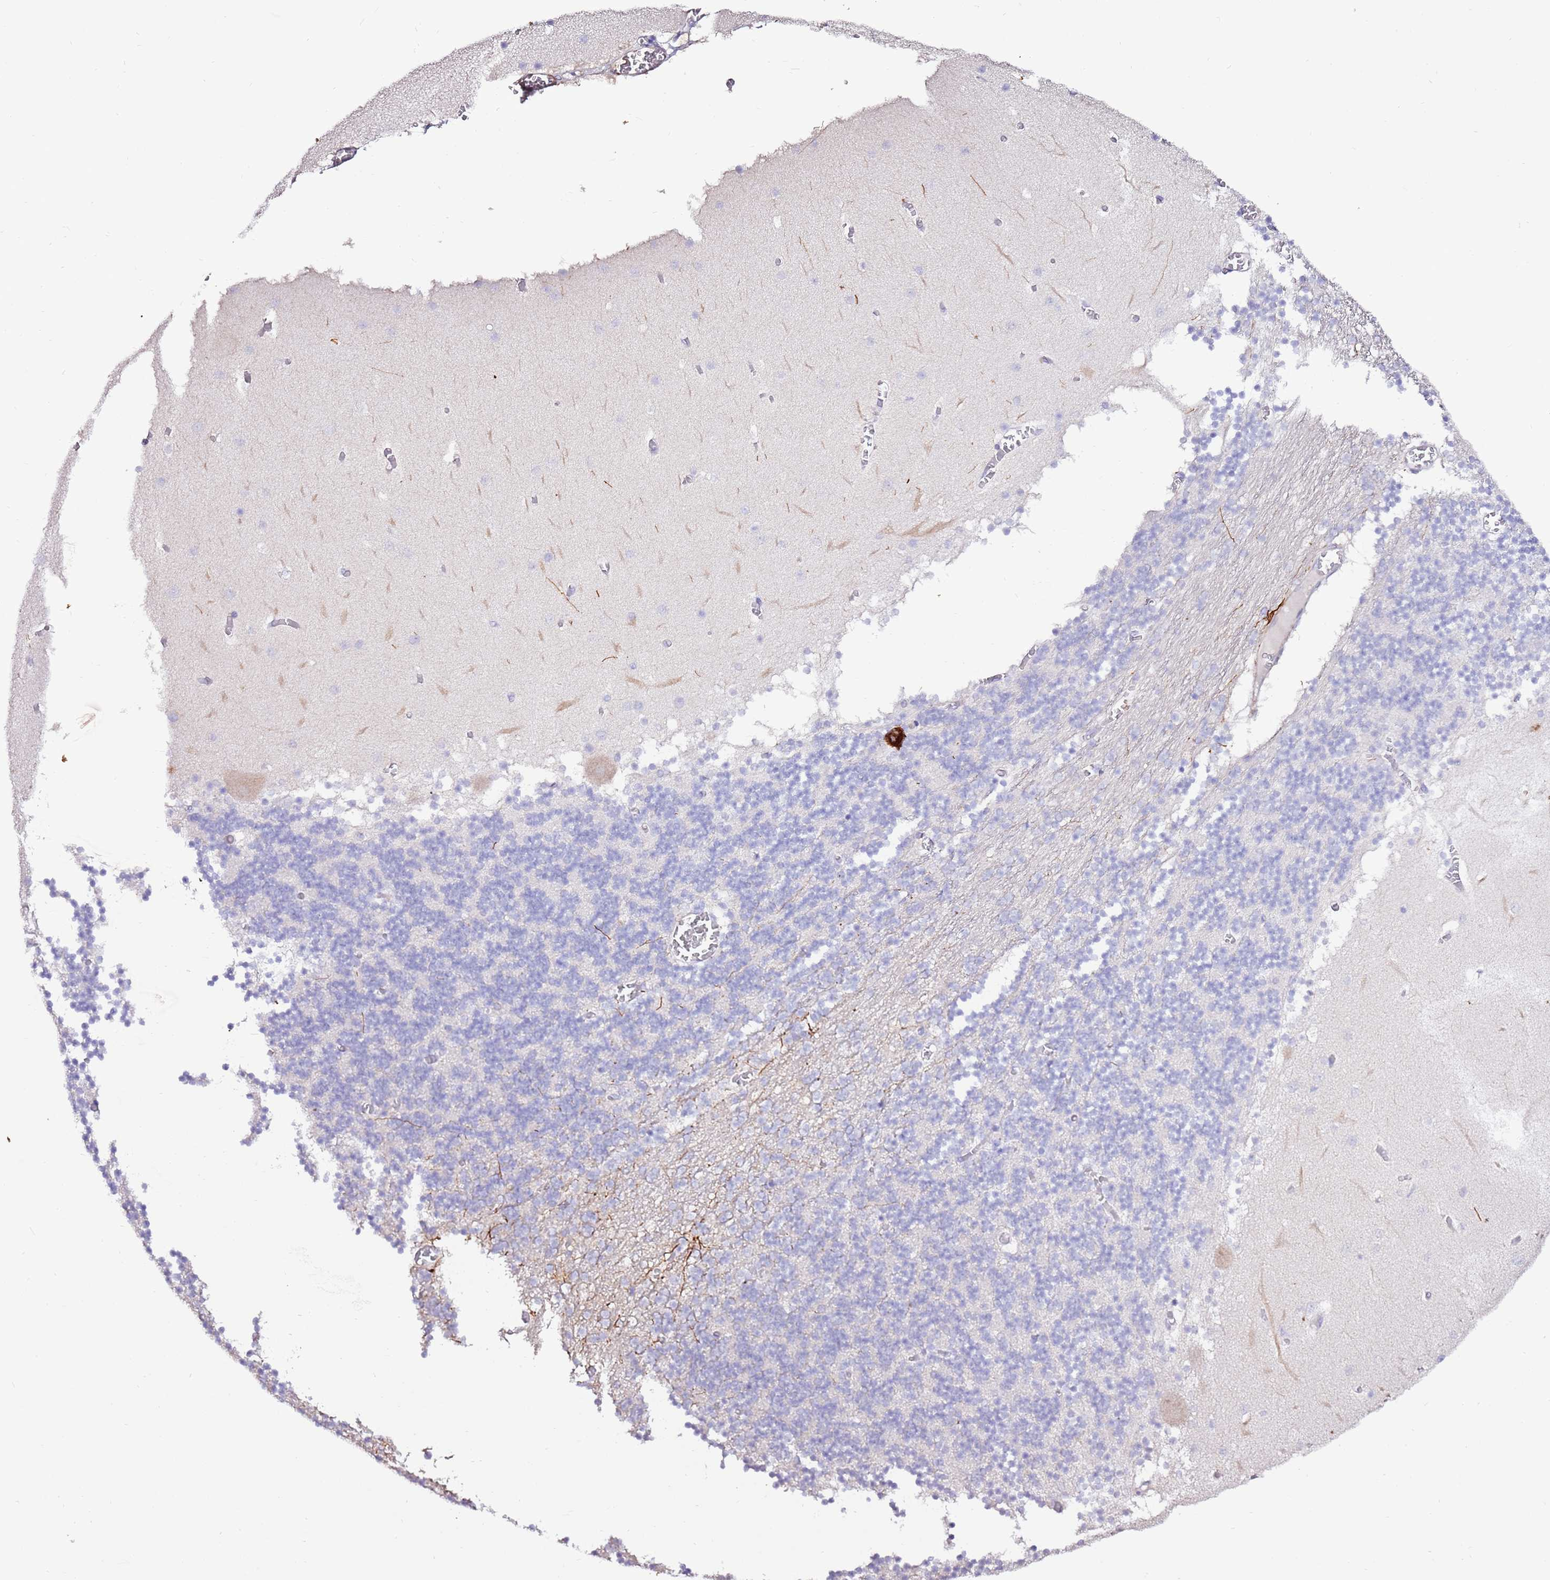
{"staining": {"intensity": "negative", "quantity": "none", "location": "none"}, "tissue": "cerebellum", "cell_type": "Cells in granular layer", "image_type": "normal", "snomed": [{"axis": "morphology", "description": "Normal tissue, NOS"}, {"axis": "topography", "description": "Cerebellum"}], "caption": "An immunohistochemistry (IHC) image of normal cerebellum is shown. There is no staining in cells in granular layer of cerebellum. Nuclei are stained in blue.", "gene": "ART5", "patient": {"sex": "female", "age": 28}}